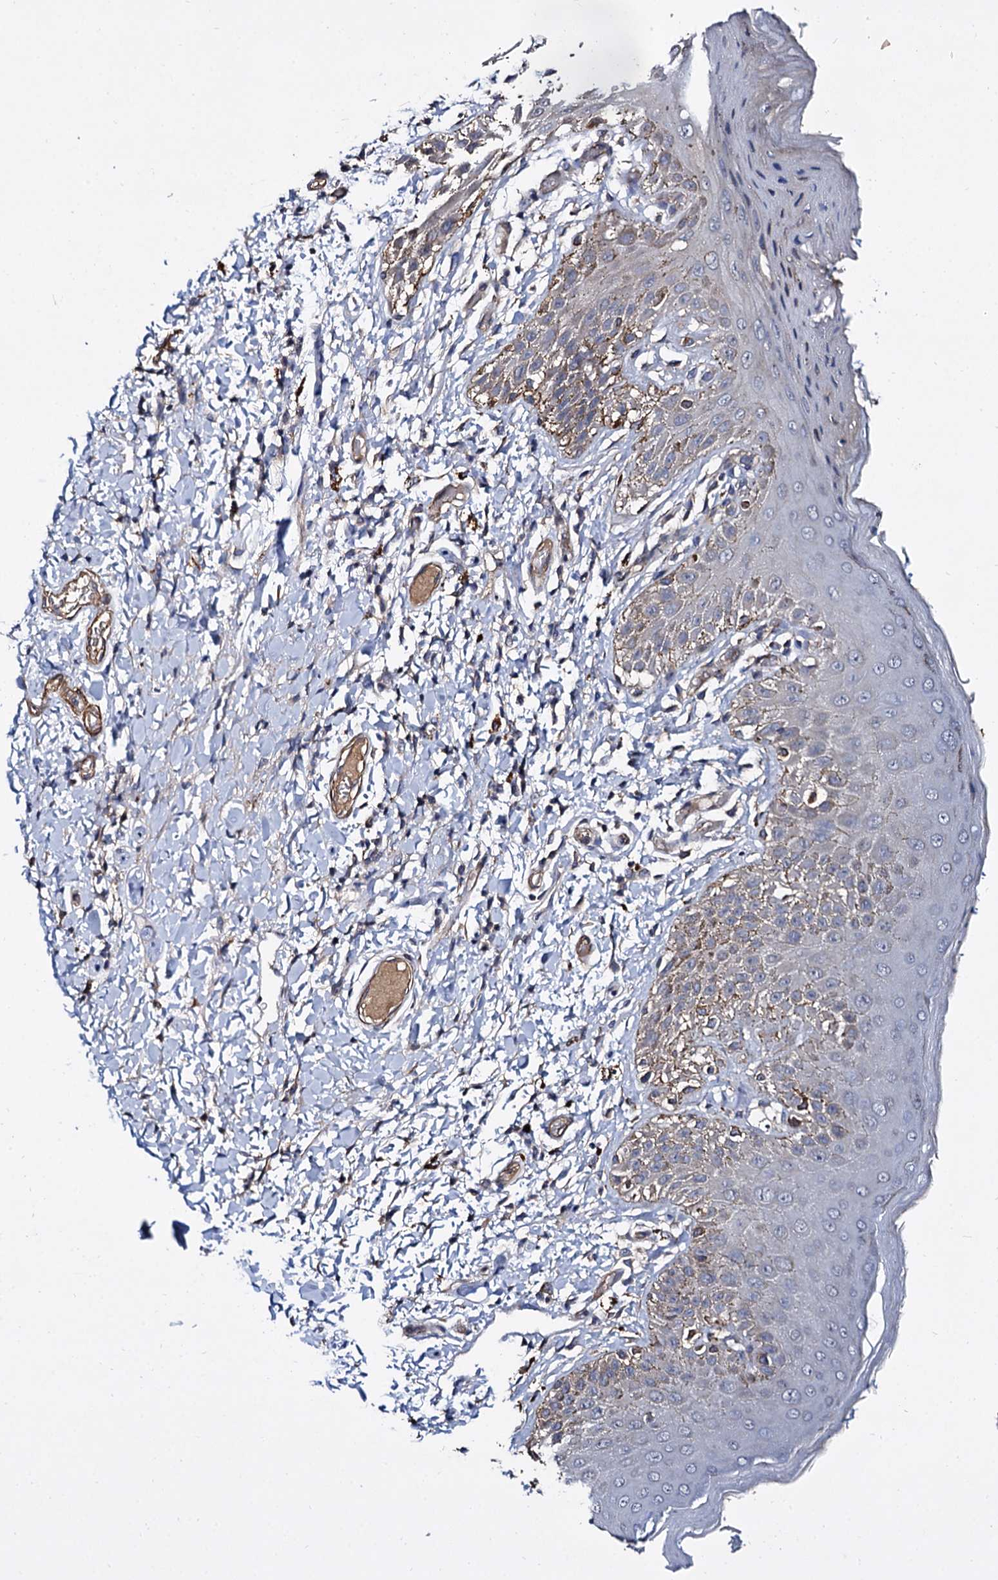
{"staining": {"intensity": "weak", "quantity": "<25%", "location": "cytoplasmic/membranous"}, "tissue": "skin", "cell_type": "Epidermal cells", "image_type": "normal", "snomed": [{"axis": "morphology", "description": "Normal tissue, NOS"}, {"axis": "topography", "description": "Anal"}], "caption": "Immunohistochemical staining of benign human skin demonstrates no significant staining in epidermal cells. (DAB immunohistochemistry (IHC) with hematoxylin counter stain).", "gene": "ISM2", "patient": {"sex": "male", "age": 44}}